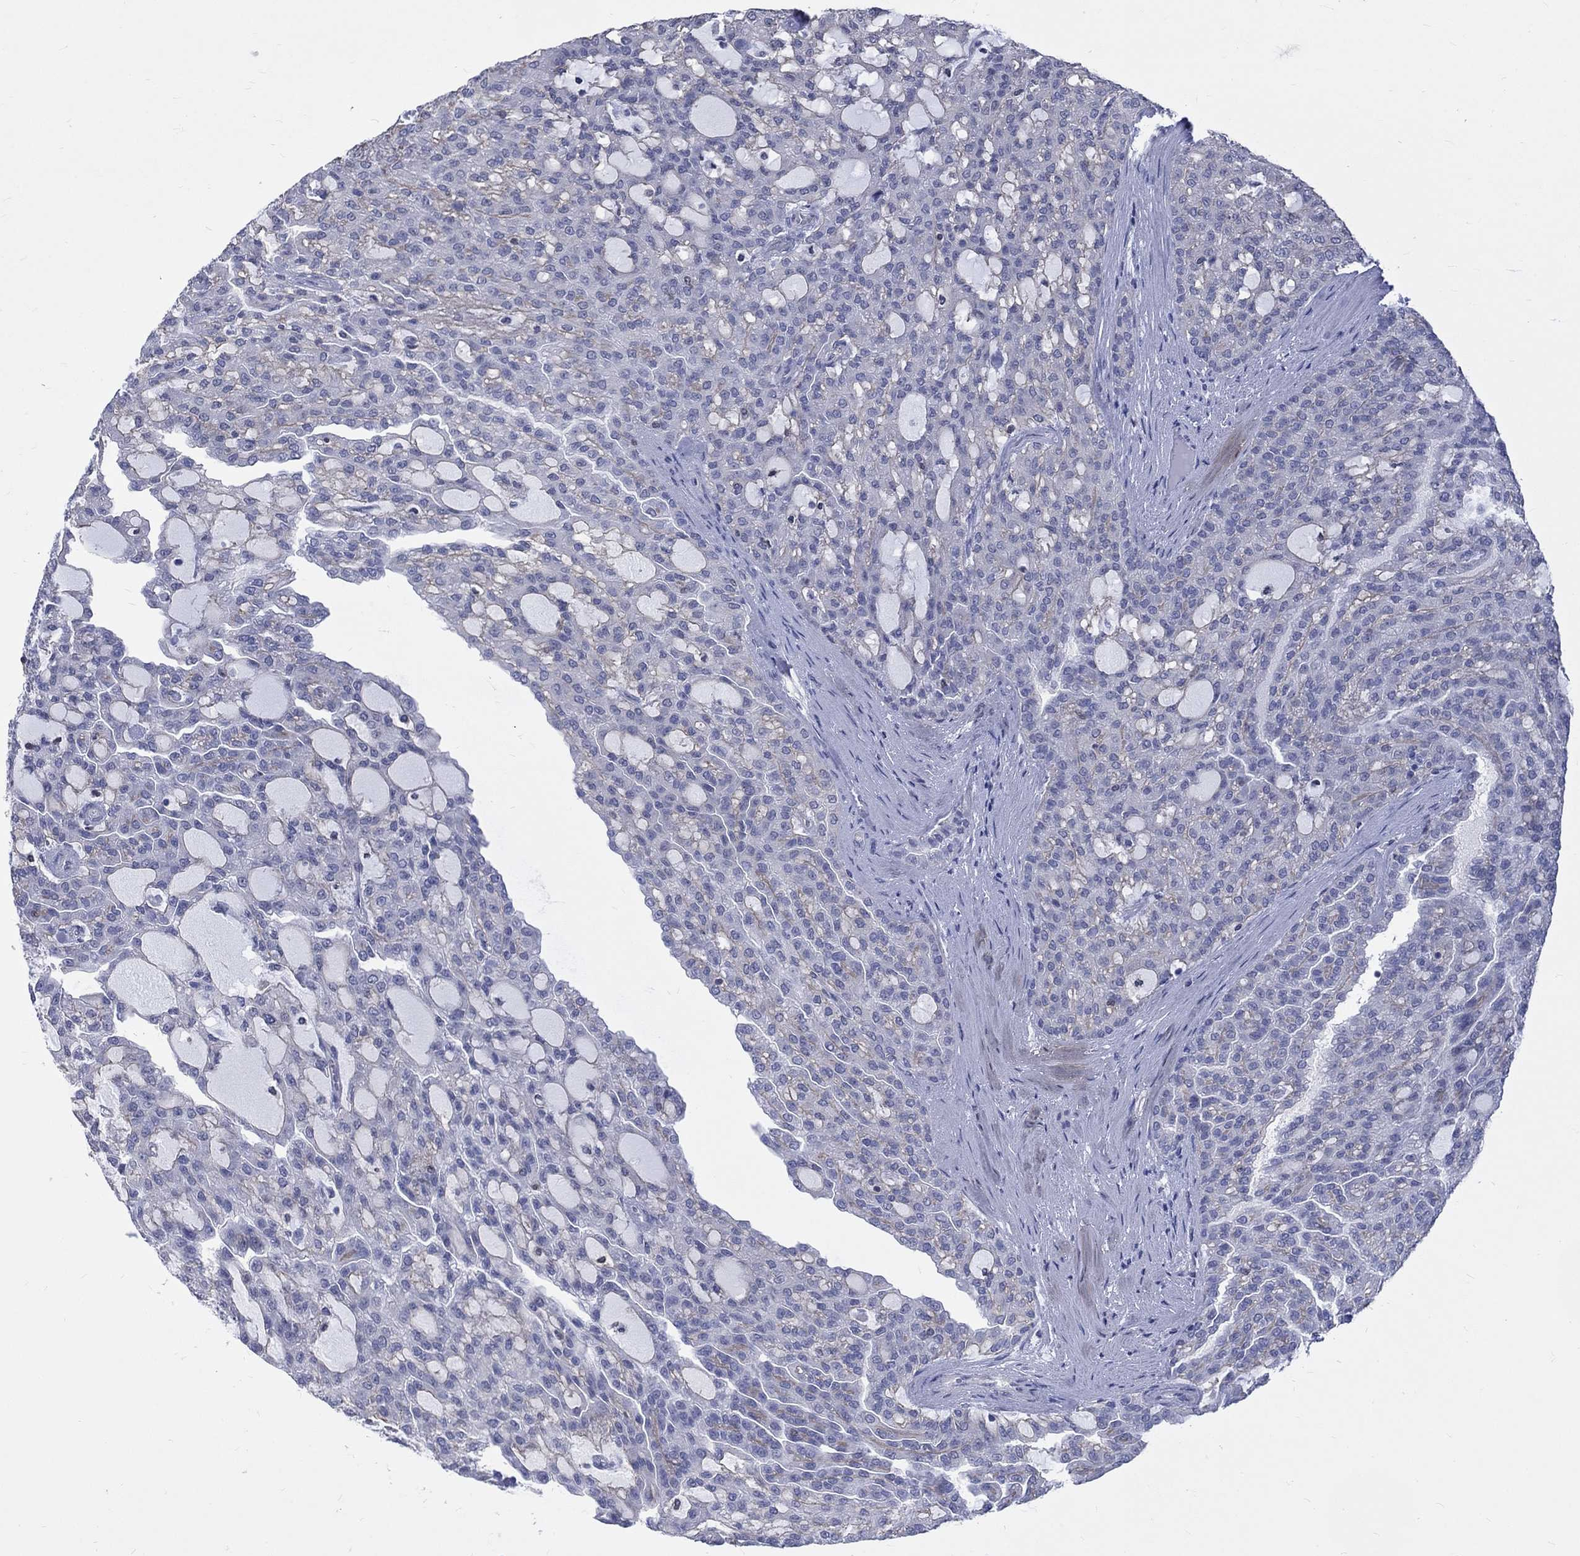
{"staining": {"intensity": "weak", "quantity": "<25%", "location": "cytoplasmic/membranous"}, "tissue": "renal cancer", "cell_type": "Tumor cells", "image_type": "cancer", "snomed": [{"axis": "morphology", "description": "Adenocarcinoma, NOS"}, {"axis": "topography", "description": "Kidney"}], "caption": "Immunohistochemistry (IHC) micrograph of neoplastic tissue: renal cancer (adenocarcinoma) stained with DAB (3,3'-diaminobenzidine) displays no significant protein staining in tumor cells. (Brightfield microscopy of DAB (3,3'-diaminobenzidine) immunohistochemistry (IHC) at high magnification).", "gene": "EGFLAM", "patient": {"sex": "male", "age": 63}}